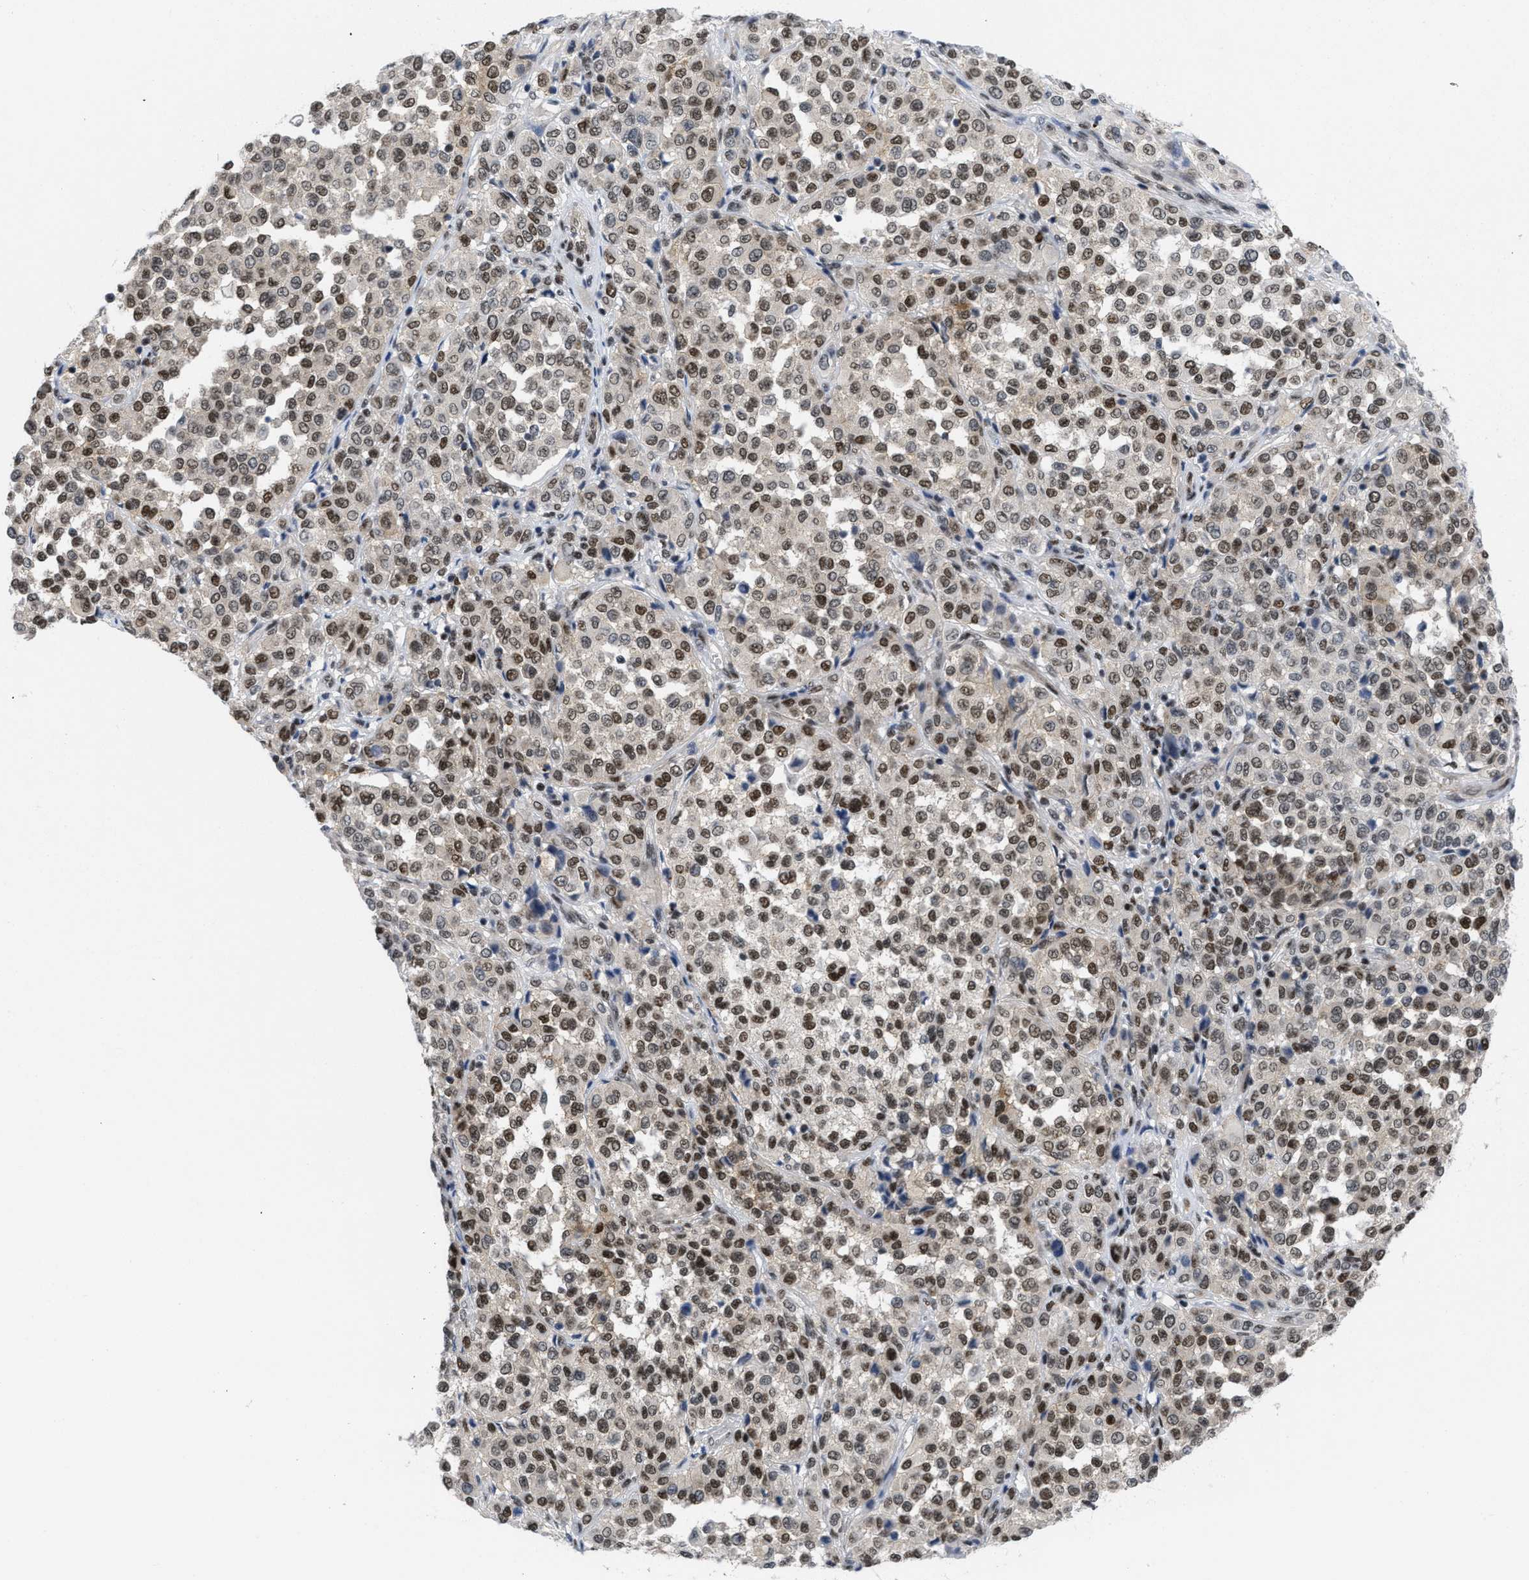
{"staining": {"intensity": "moderate", "quantity": ">75%", "location": "nuclear"}, "tissue": "melanoma", "cell_type": "Tumor cells", "image_type": "cancer", "snomed": [{"axis": "morphology", "description": "Malignant melanoma, Metastatic site"}, {"axis": "topography", "description": "Pancreas"}], "caption": "Human melanoma stained with a protein marker exhibits moderate staining in tumor cells.", "gene": "MIER1", "patient": {"sex": "female", "age": 30}}